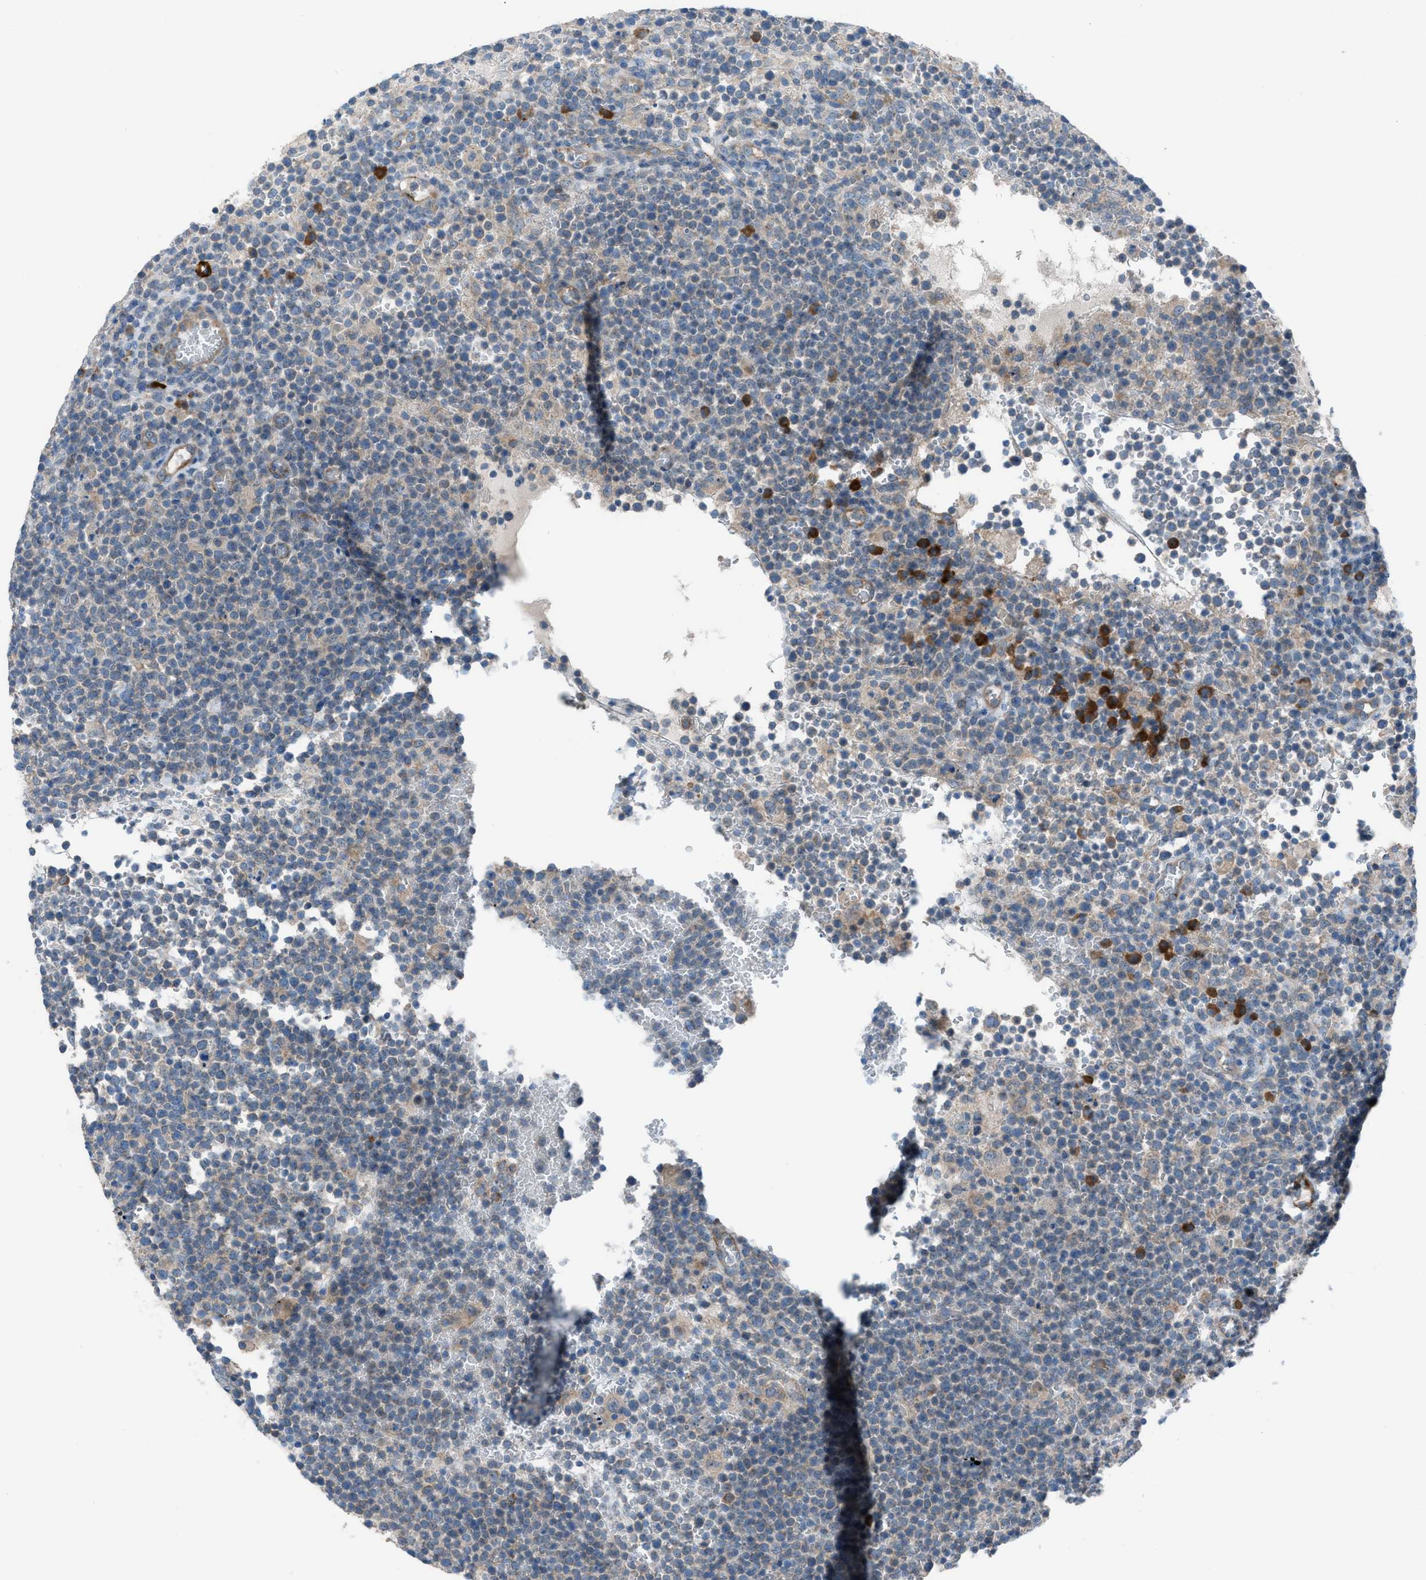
{"staining": {"intensity": "weak", "quantity": "<25%", "location": "cytoplasmic/membranous"}, "tissue": "lymphoma", "cell_type": "Tumor cells", "image_type": "cancer", "snomed": [{"axis": "morphology", "description": "Malignant lymphoma, non-Hodgkin's type, High grade"}, {"axis": "topography", "description": "Lymph node"}], "caption": "Immunohistochemistry (IHC) micrograph of human lymphoma stained for a protein (brown), which reveals no staining in tumor cells.", "gene": "HEG1", "patient": {"sex": "male", "age": 61}}